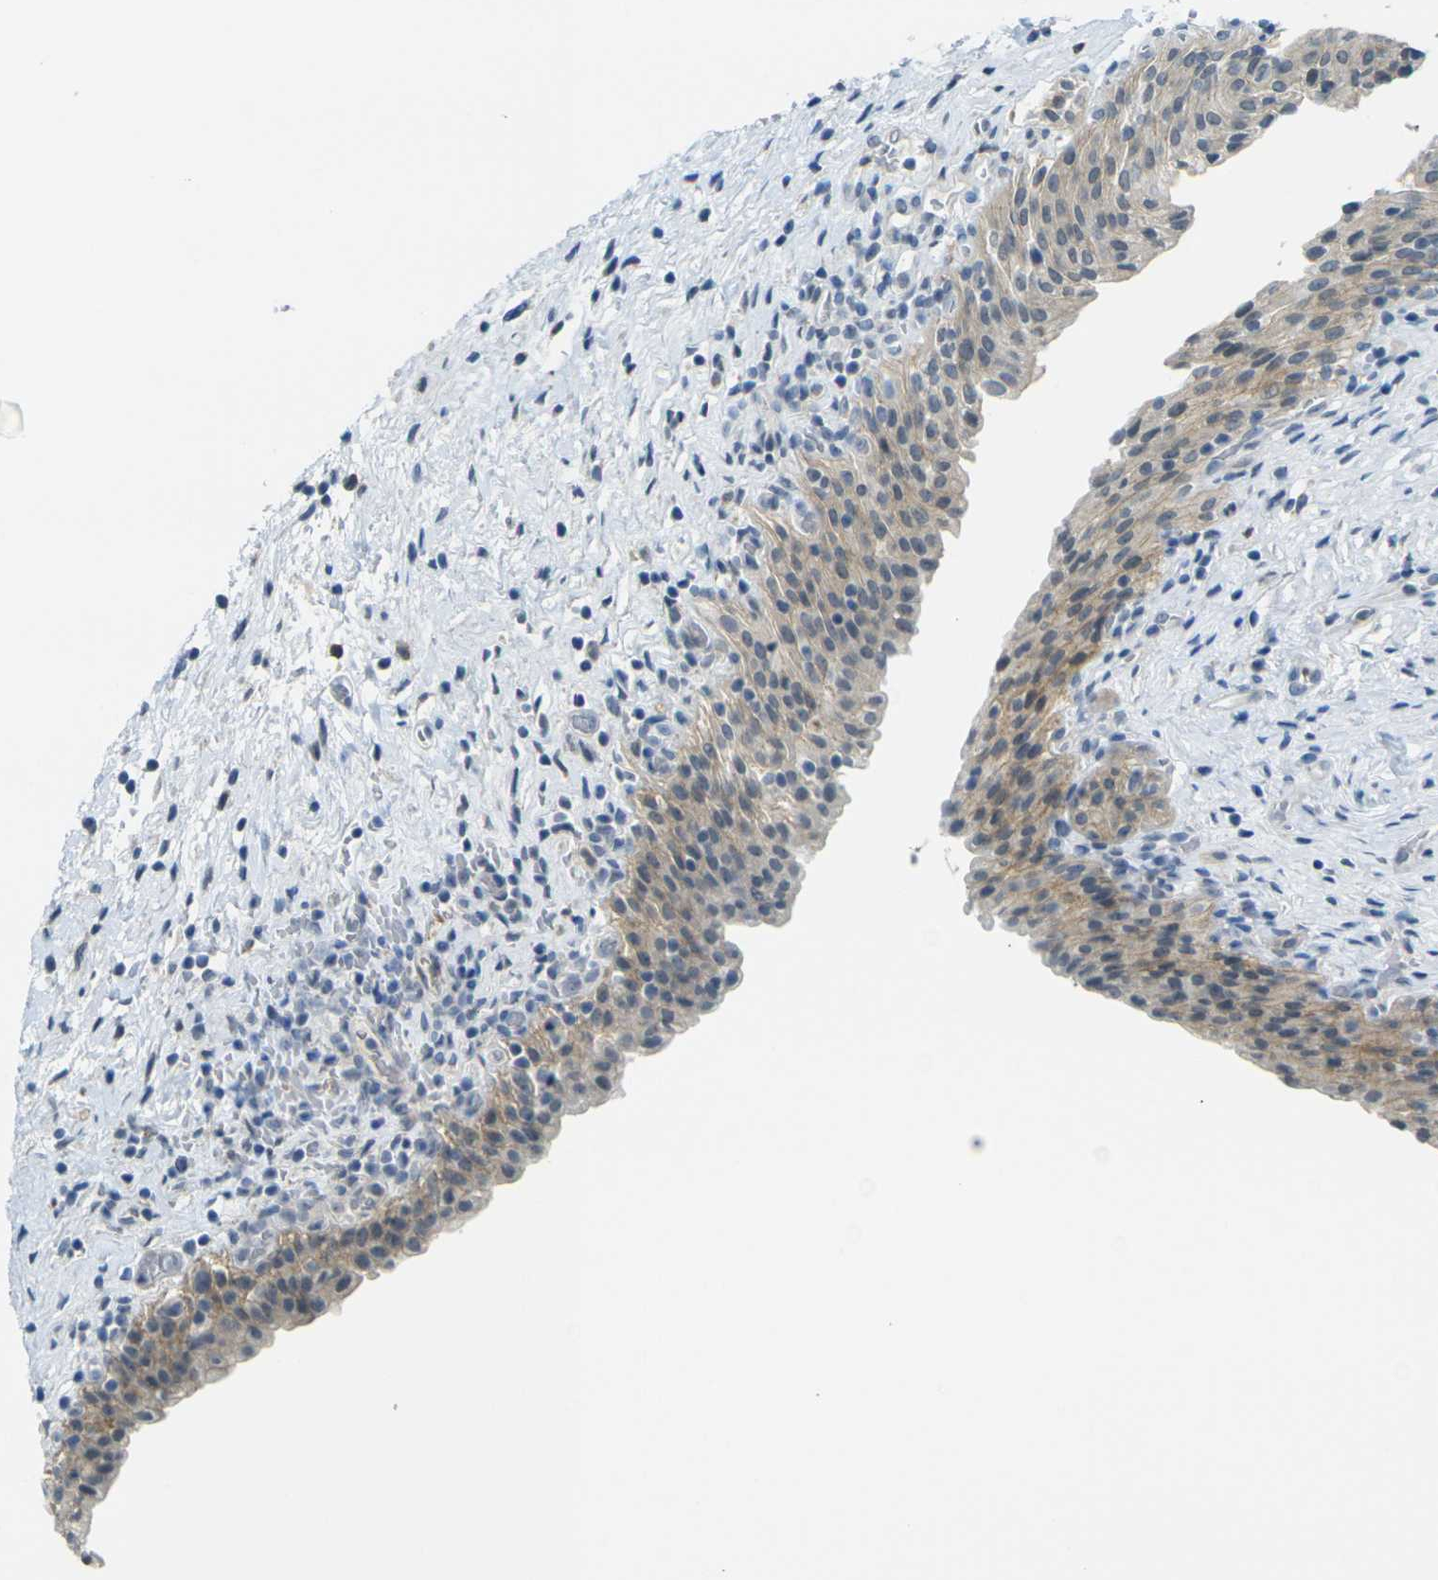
{"staining": {"intensity": "moderate", "quantity": ">75%", "location": "cytoplasmic/membranous"}, "tissue": "urinary bladder", "cell_type": "Urothelial cells", "image_type": "normal", "snomed": [{"axis": "morphology", "description": "Normal tissue, NOS"}, {"axis": "topography", "description": "Urinary bladder"}], "caption": "High-magnification brightfield microscopy of benign urinary bladder stained with DAB (brown) and counterstained with hematoxylin (blue). urothelial cells exhibit moderate cytoplasmic/membranous staining is identified in approximately>75% of cells. The staining was performed using DAB (3,3'-diaminobenzidine) to visualize the protein expression in brown, while the nuclei were stained in blue with hematoxylin (Magnification: 20x).", "gene": "SPTBN2", "patient": {"sex": "male", "age": 51}}